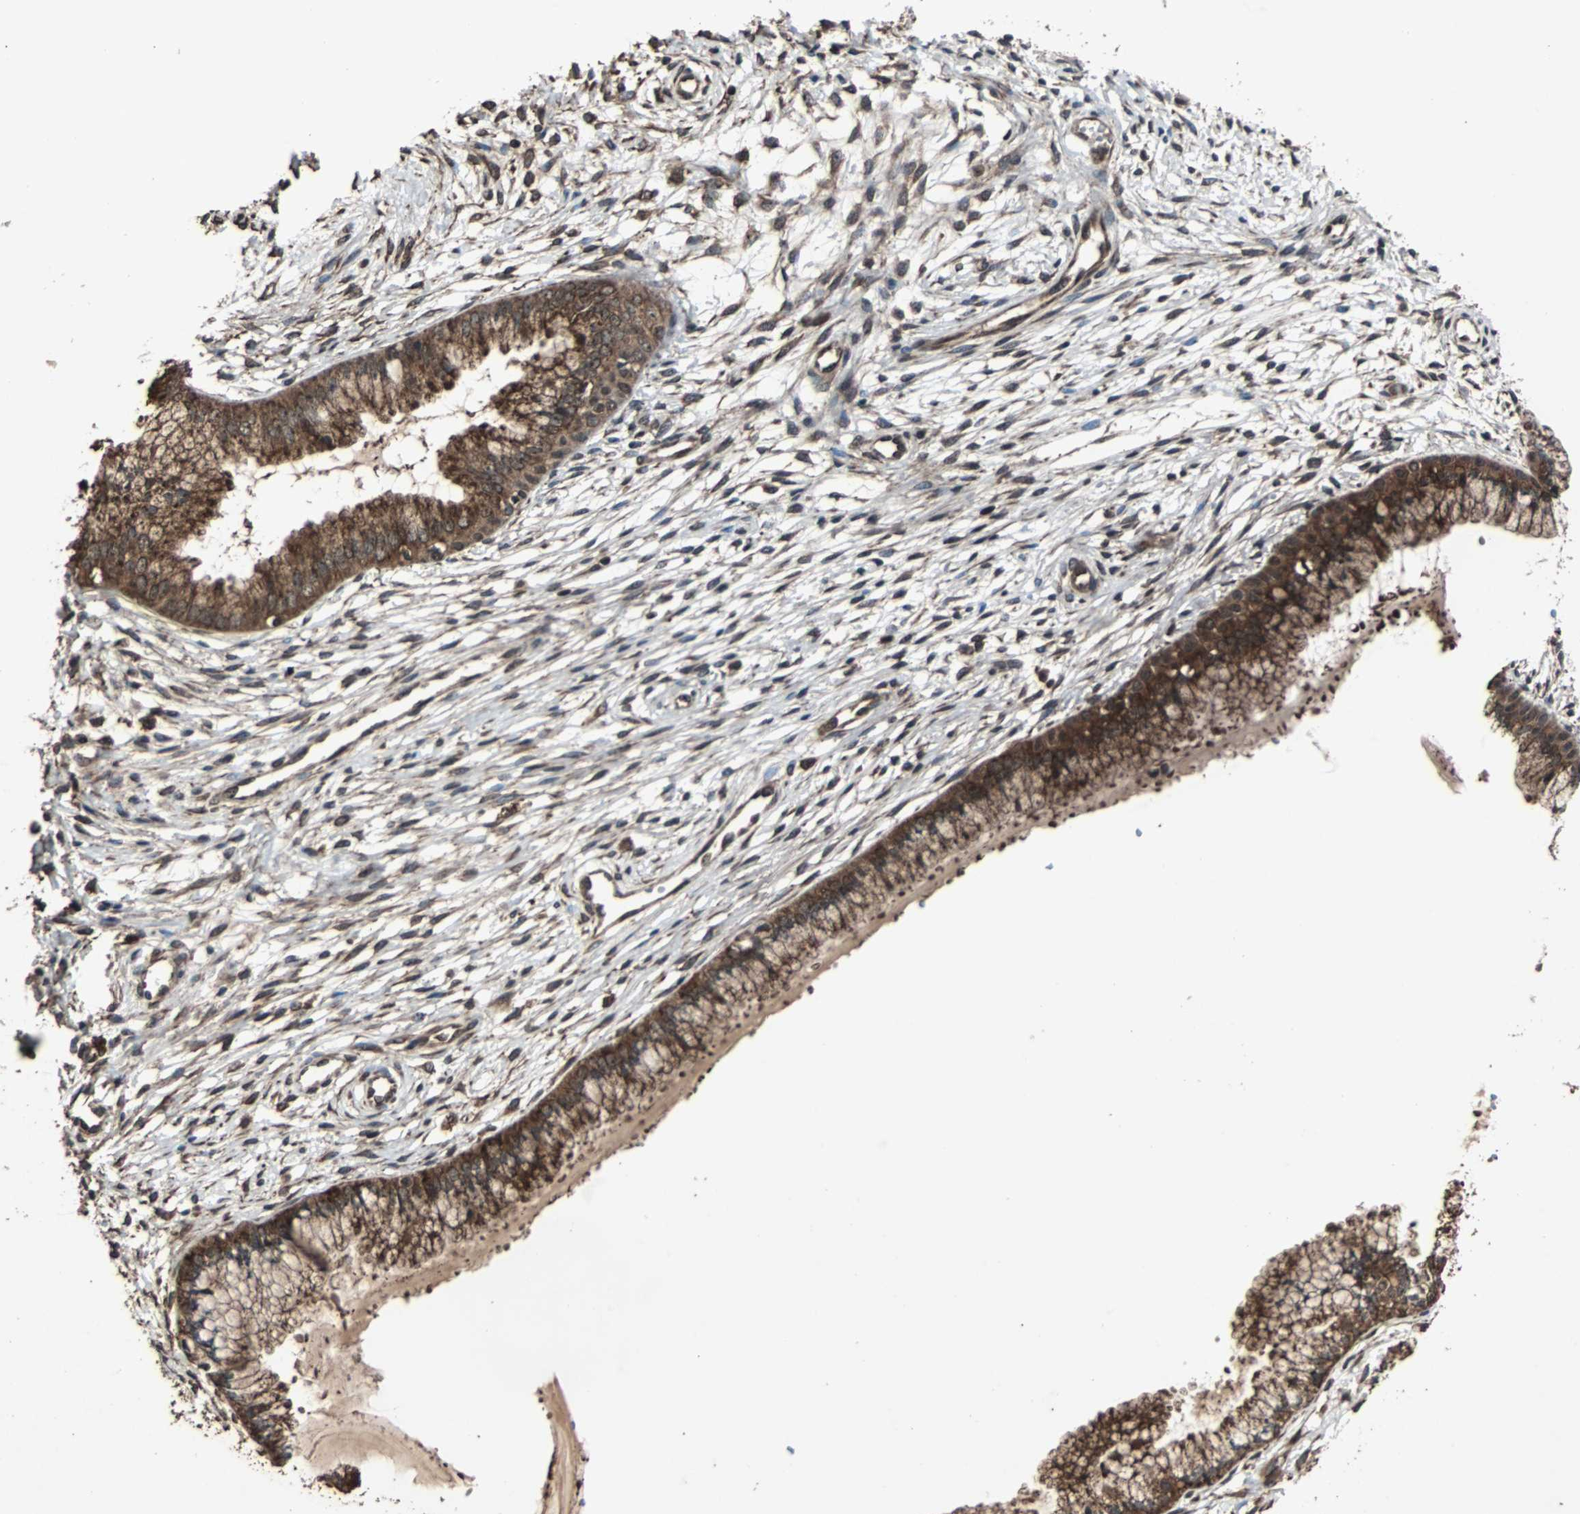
{"staining": {"intensity": "strong", "quantity": ">75%", "location": "cytoplasmic/membranous"}, "tissue": "cervix", "cell_type": "Glandular cells", "image_type": "normal", "snomed": [{"axis": "morphology", "description": "Normal tissue, NOS"}, {"axis": "topography", "description": "Cervix"}], "caption": "This micrograph demonstrates normal cervix stained with IHC to label a protein in brown. The cytoplasmic/membranous of glandular cells show strong positivity for the protein. Nuclei are counter-stained blue.", "gene": "LAMTOR5", "patient": {"sex": "female", "age": 39}}